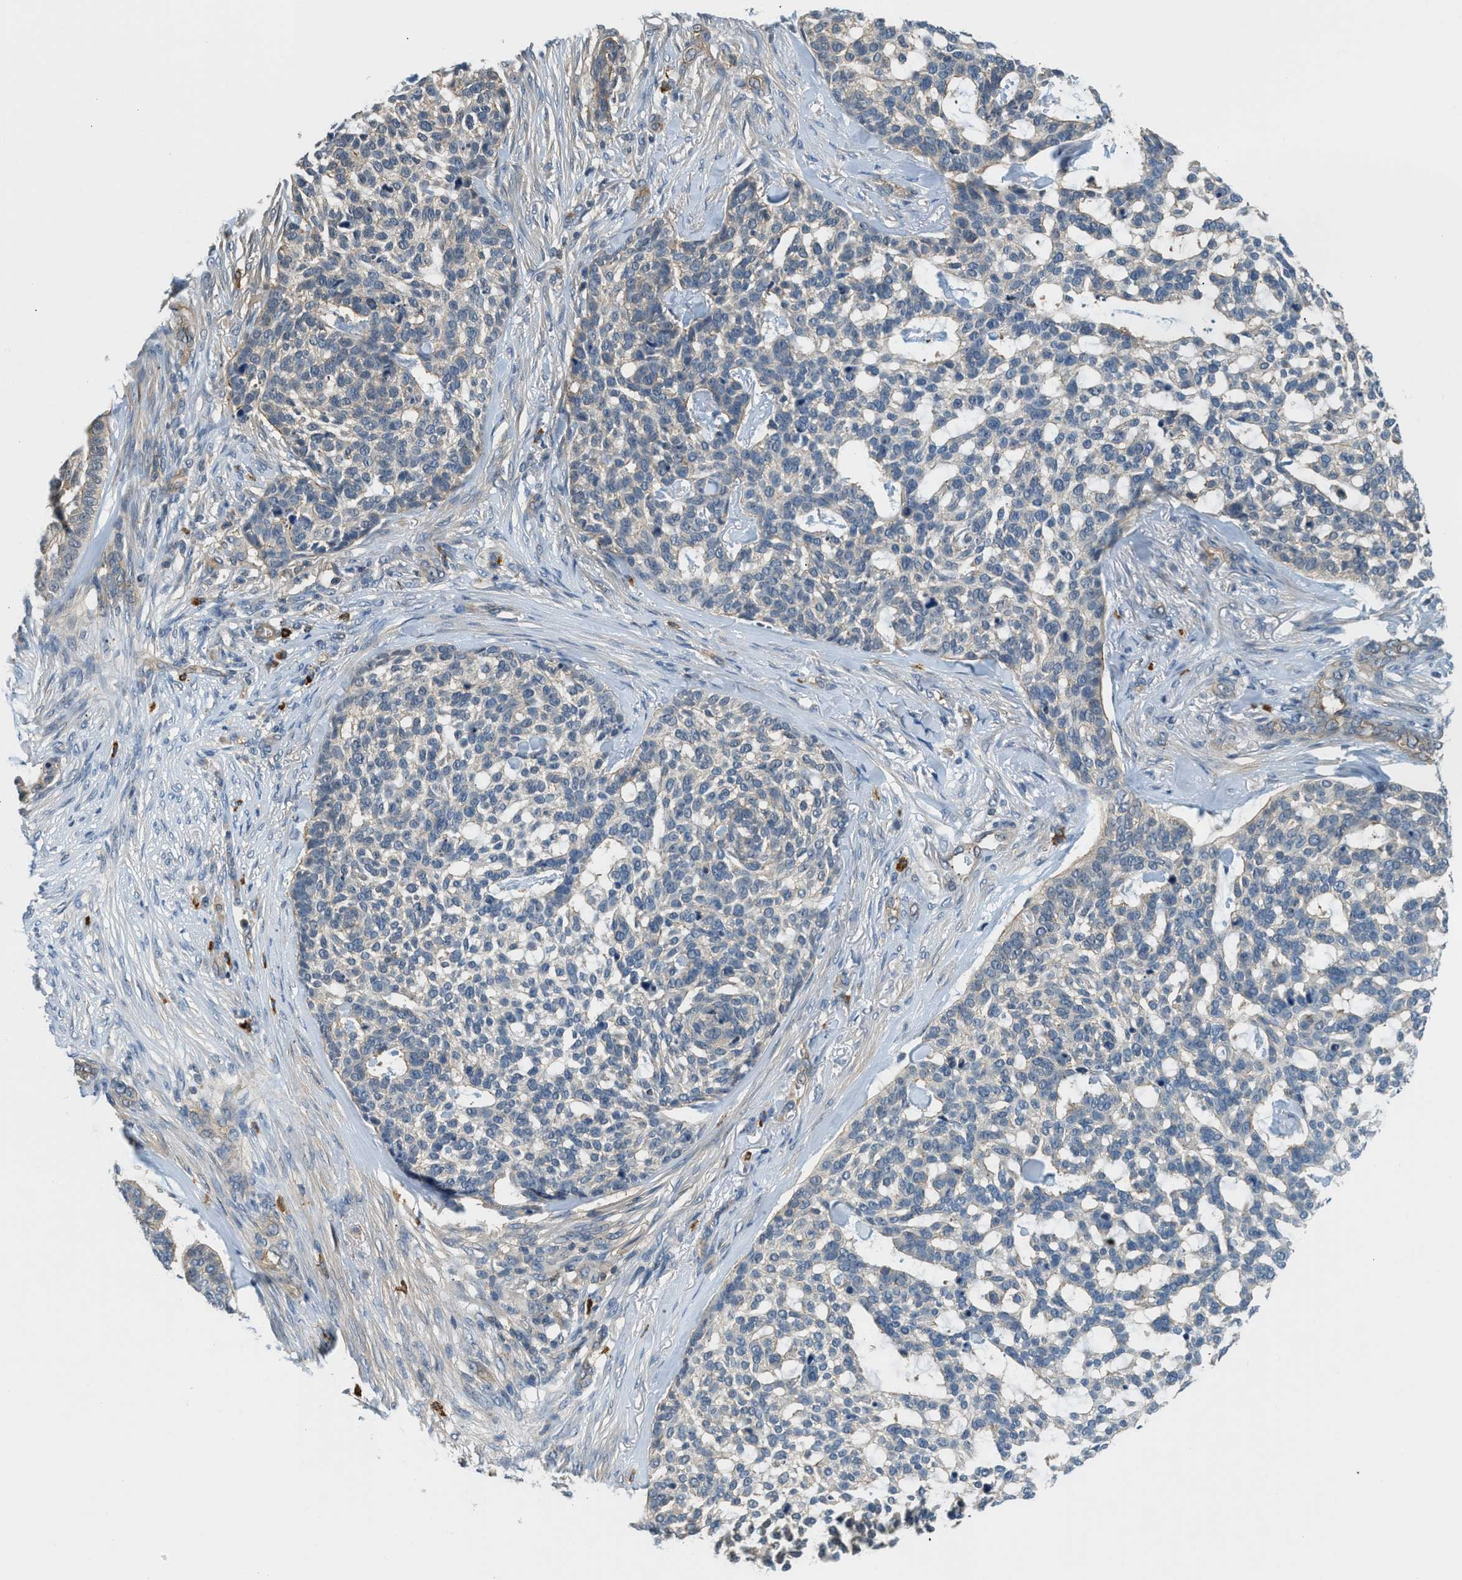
{"staining": {"intensity": "weak", "quantity": "25%-75%", "location": "cytoplasmic/membranous"}, "tissue": "skin cancer", "cell_type": "Tumor cells", "image_type": "cancer", "snomed": [{"axis": "morphology", "description": "Basal cell carcinoma"}, {"axis": "topography", "description": "Skin"}], "caption": "Skin basal cell carcinoma stained with DAB IHC demonstrates low levels of weak cytoplasmic/membranous staining in approximately 25%-75% of tumor cells. (Brightfield microscopy of DAB IHC at high magnification).", "gene": "CBLB", "patient": {"sex": "female", "age": 64}}